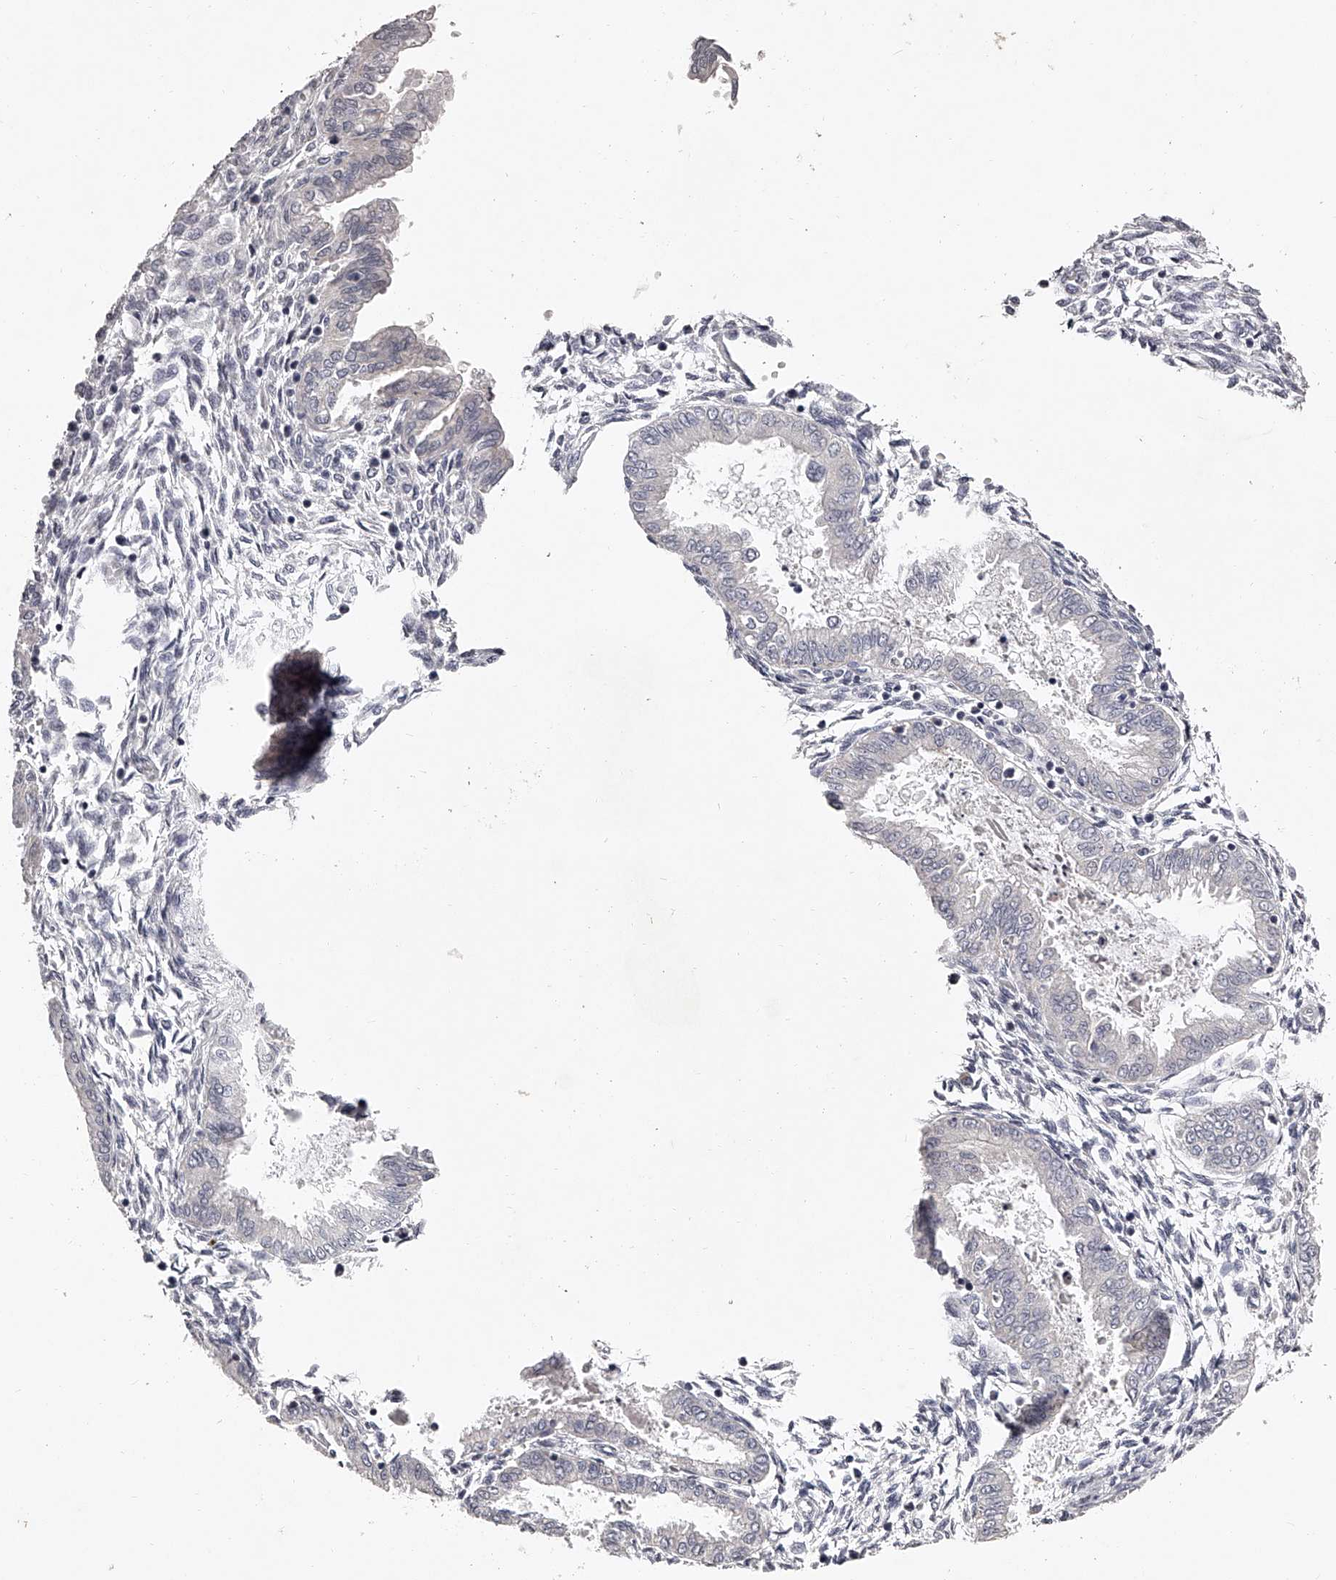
{"staining": {"intensity": "negative", "quantity": "none", "location": "none"}, "tissue": "endometrium", "cell_type": "Cells in endometrial stroma", "image_type": "normal", "snomed": [{"axis": "morphology", "description": "Normal tissue, NOS"}, {"axis": "topography", "description": "Endometrium"}], "caption": "High power microscopy photomicrograph of an immunohistochemistry micrograph of benign endometrium, revealing no significant expression in cells in endometrial stroma.", "gene": "NT5DC1", "patient": {"sex": "female", "age": 33}}